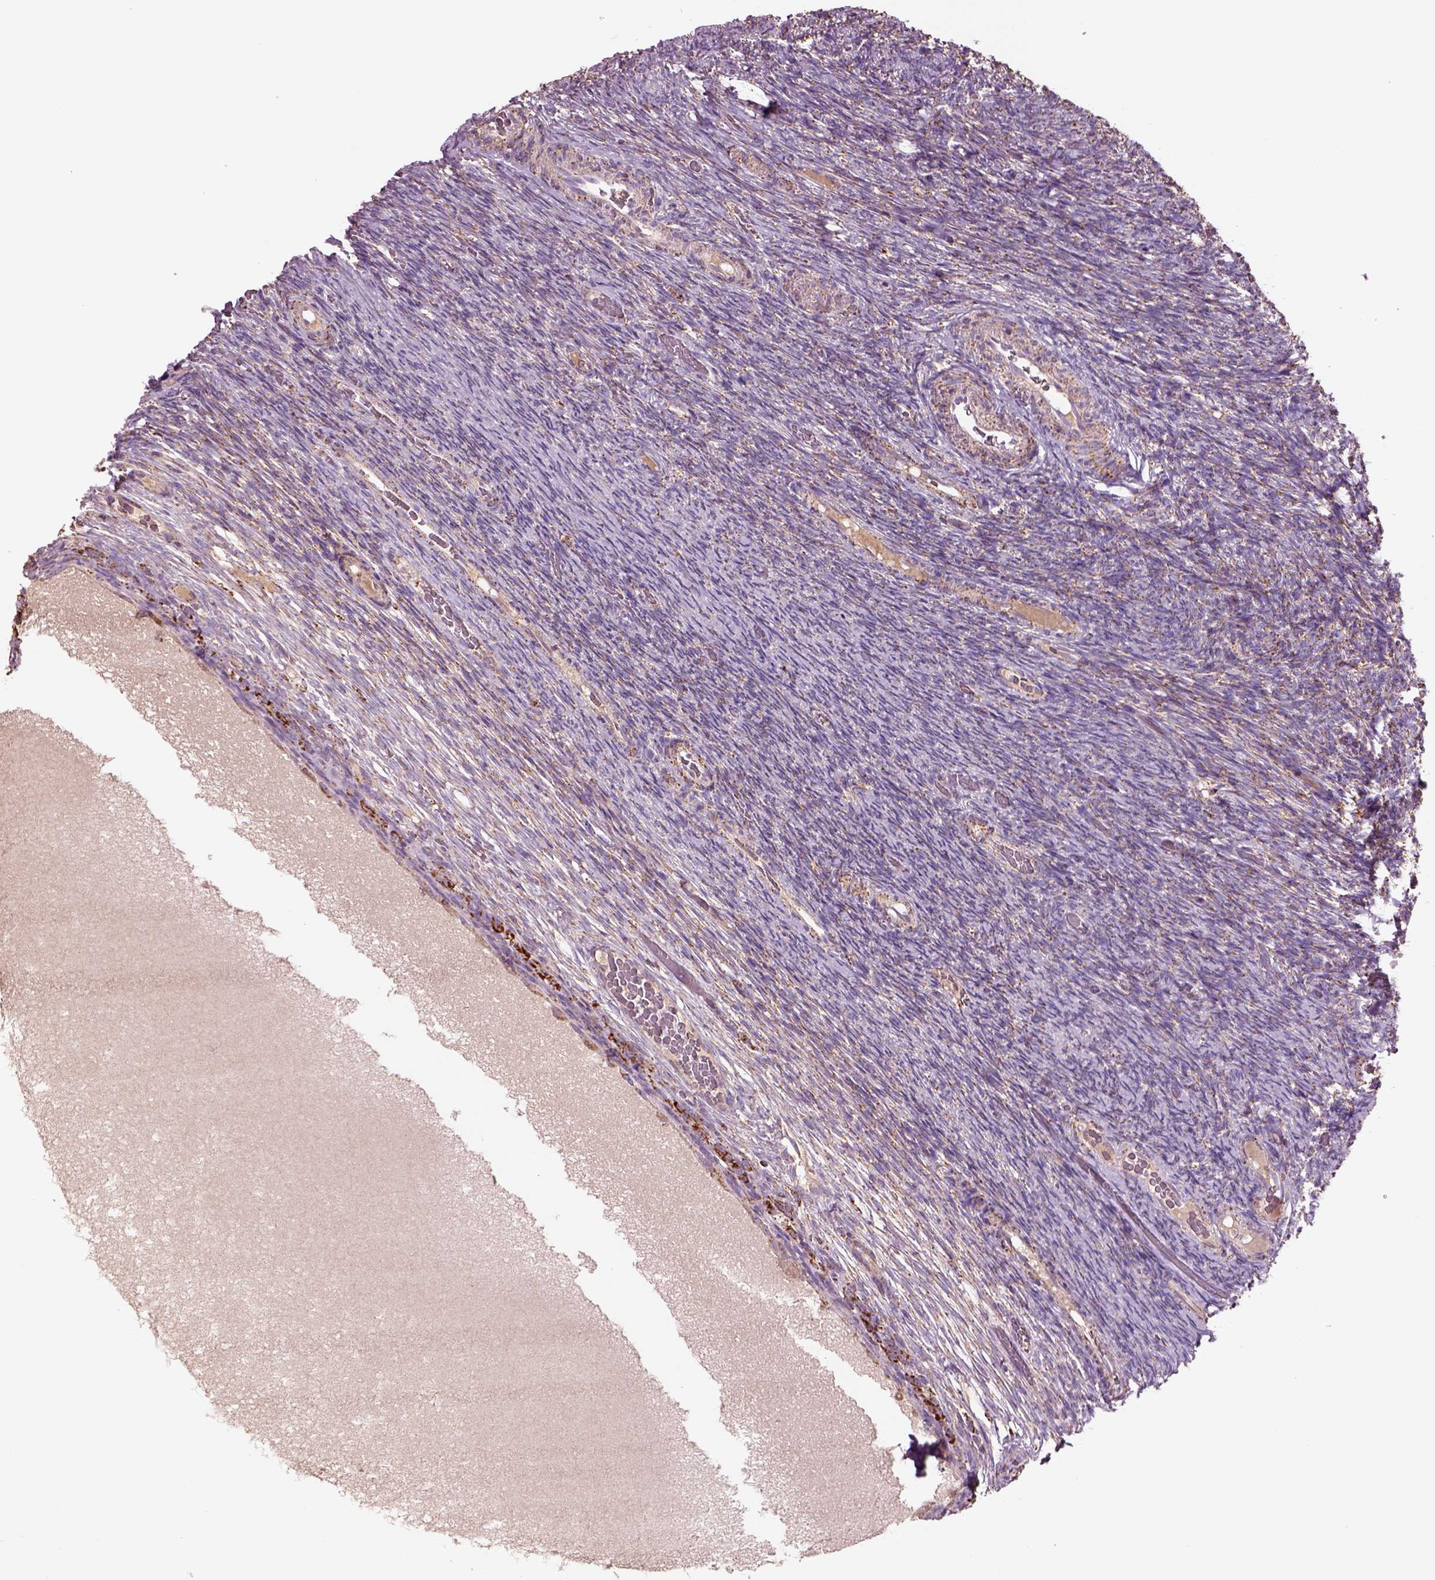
{"staining": {"intensity": "moderate", "quantity": "25%-75%", "location": "cytoplasmic/membranous"}, "tissue": "ovary", "cell_type": "Ovarian stroma cells", "image_type": "normal", "snomed": [{"axis": "morphology", "description": "Normal tissue, NOS"}, {"axis": "topography", "description": "Ovary"}], "caption": "Protein analysis of unremarkable ovary displays moderate cytoplasmic/membranous positivity in about 25%-75% of ovarian stroma cells. (Brightfield microscopy of DAB IHC at high magnification).", "gene": "SLC25A24", "patient": {"sex": "female", "age": 34}}